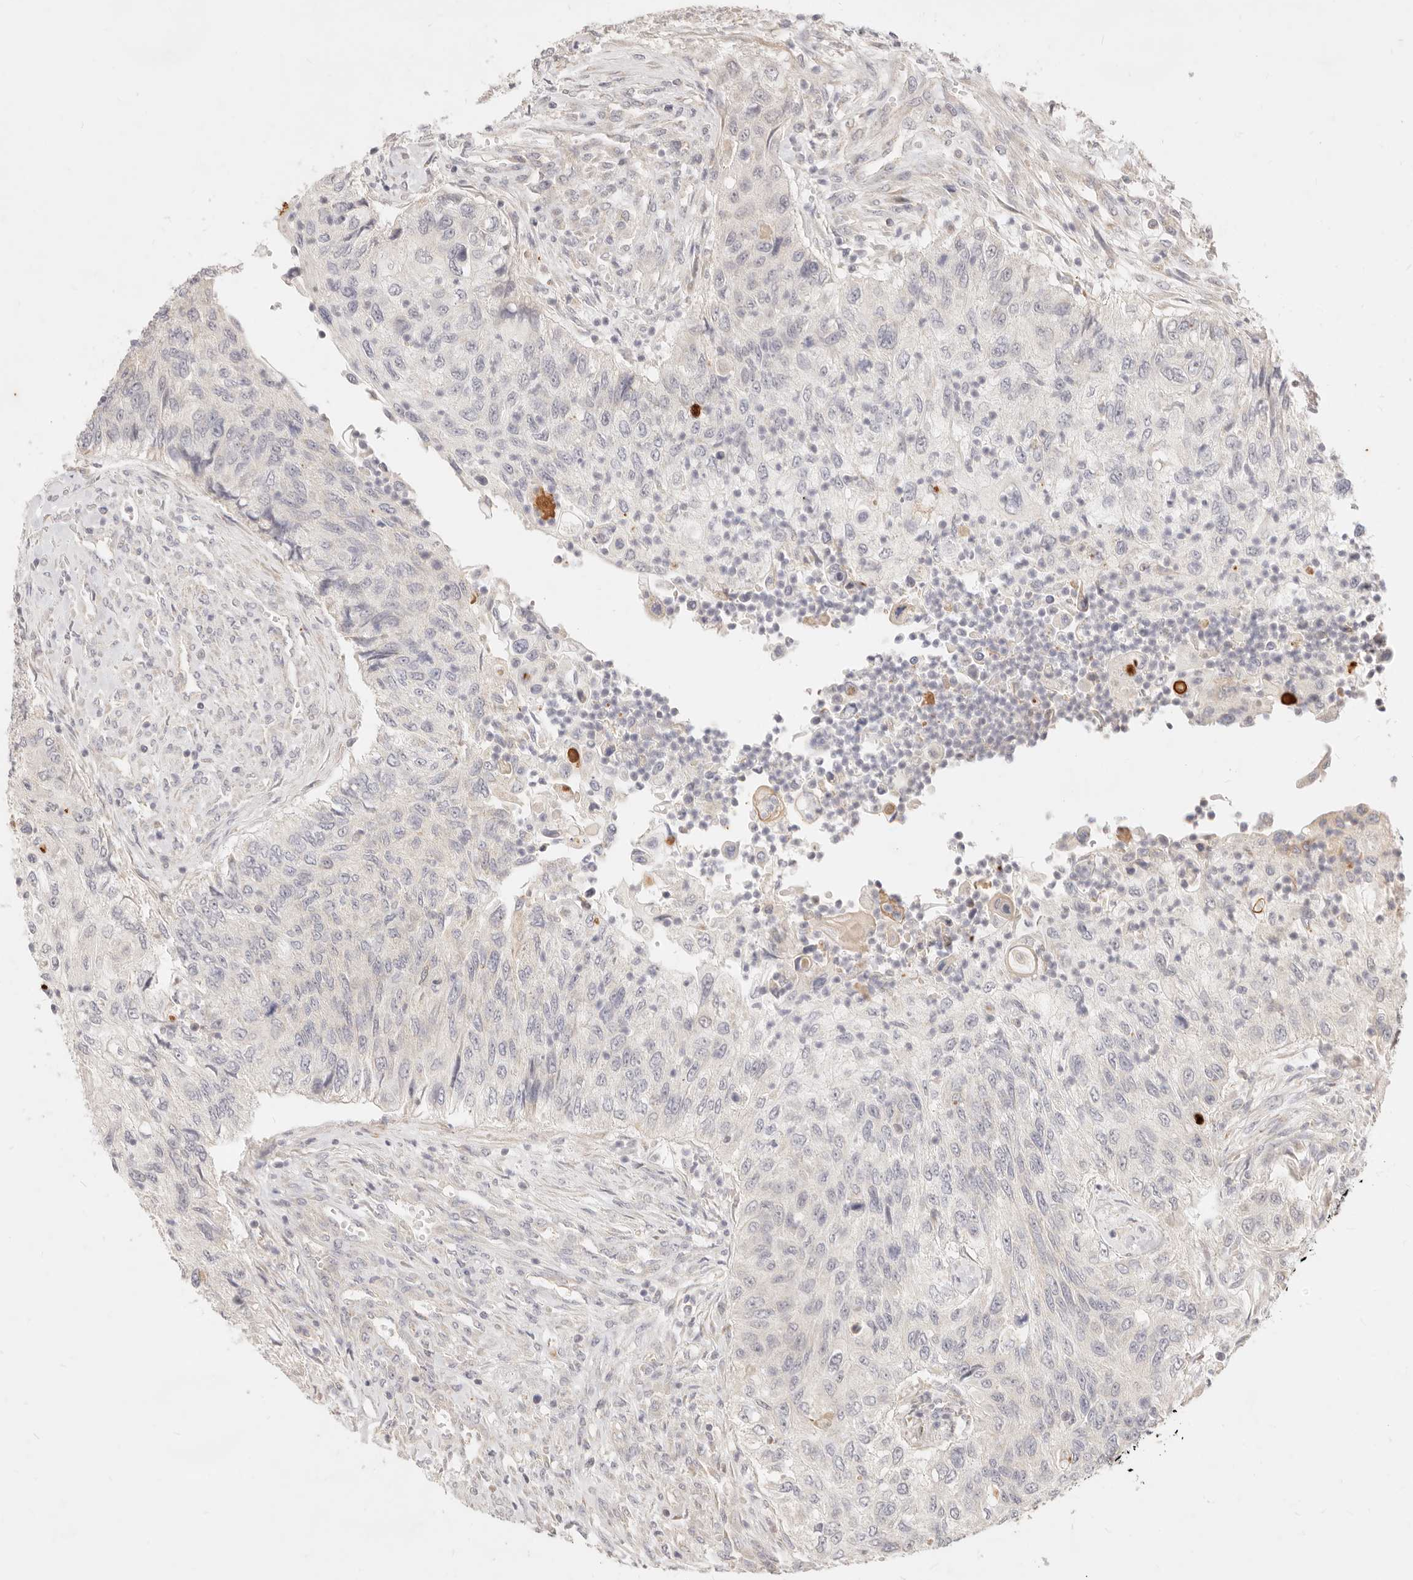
{"staining": {"intensity": "negative", "quantity": "none", "location": "none"}, "tissue": "urothelial cancer", "cell_type": "Tumor cells", "image_type": "cancer", "snomed": [{"axis": "morphology", "description": "Urothelial carcinoma, High grade"}, {"axis": "topography", "description": "Urinary bladder"}], "caption": "Human urothelial cancer stained for a protein using immunohistochemistry (IHC) demonstrates no staining in tumor cells.", "gene": "RUBCNL", "patient": {"sex": "female", "age": 60}}